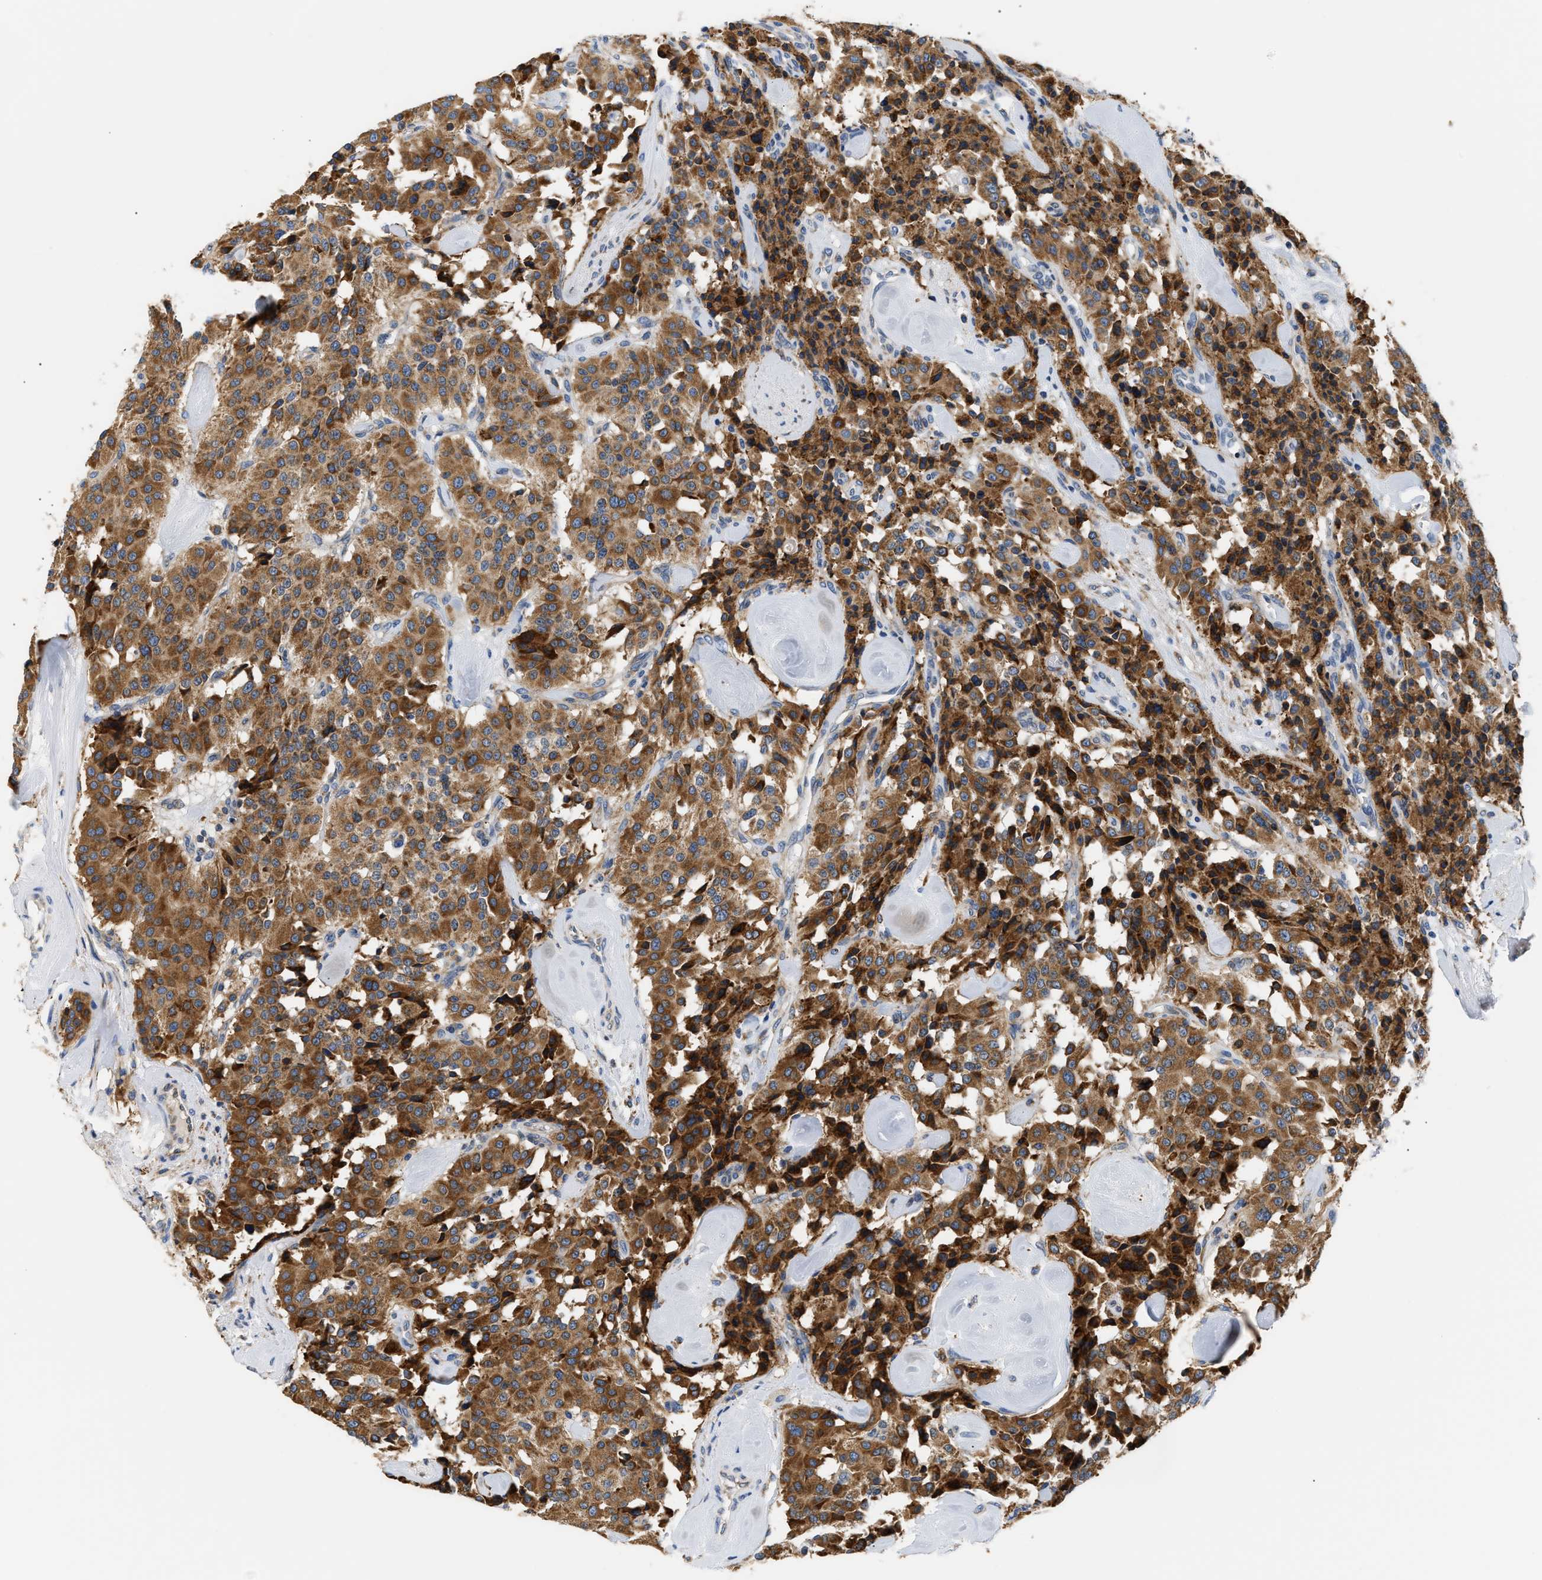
{"staining": {"intensity": "strong", "quantity": ">75%", "location": "cytoplasmic/membranous"}, "tissue": "carcinoid", "cell_type": "Tumor cells", "image_type": "cancer", "snomed": [{"axis": "morphology", "description": "Carcinoid, malignant, NOS"}, {"axis": "topography", "description": "Lung"}], "caption": "Human carcinoid stained with a brown dye reveals strong cytoplasmic/membranous positive positivity in about >75% of tumor cells.", "gene": "HDHD3", "patient": {"sex": "male", "age": 30}}